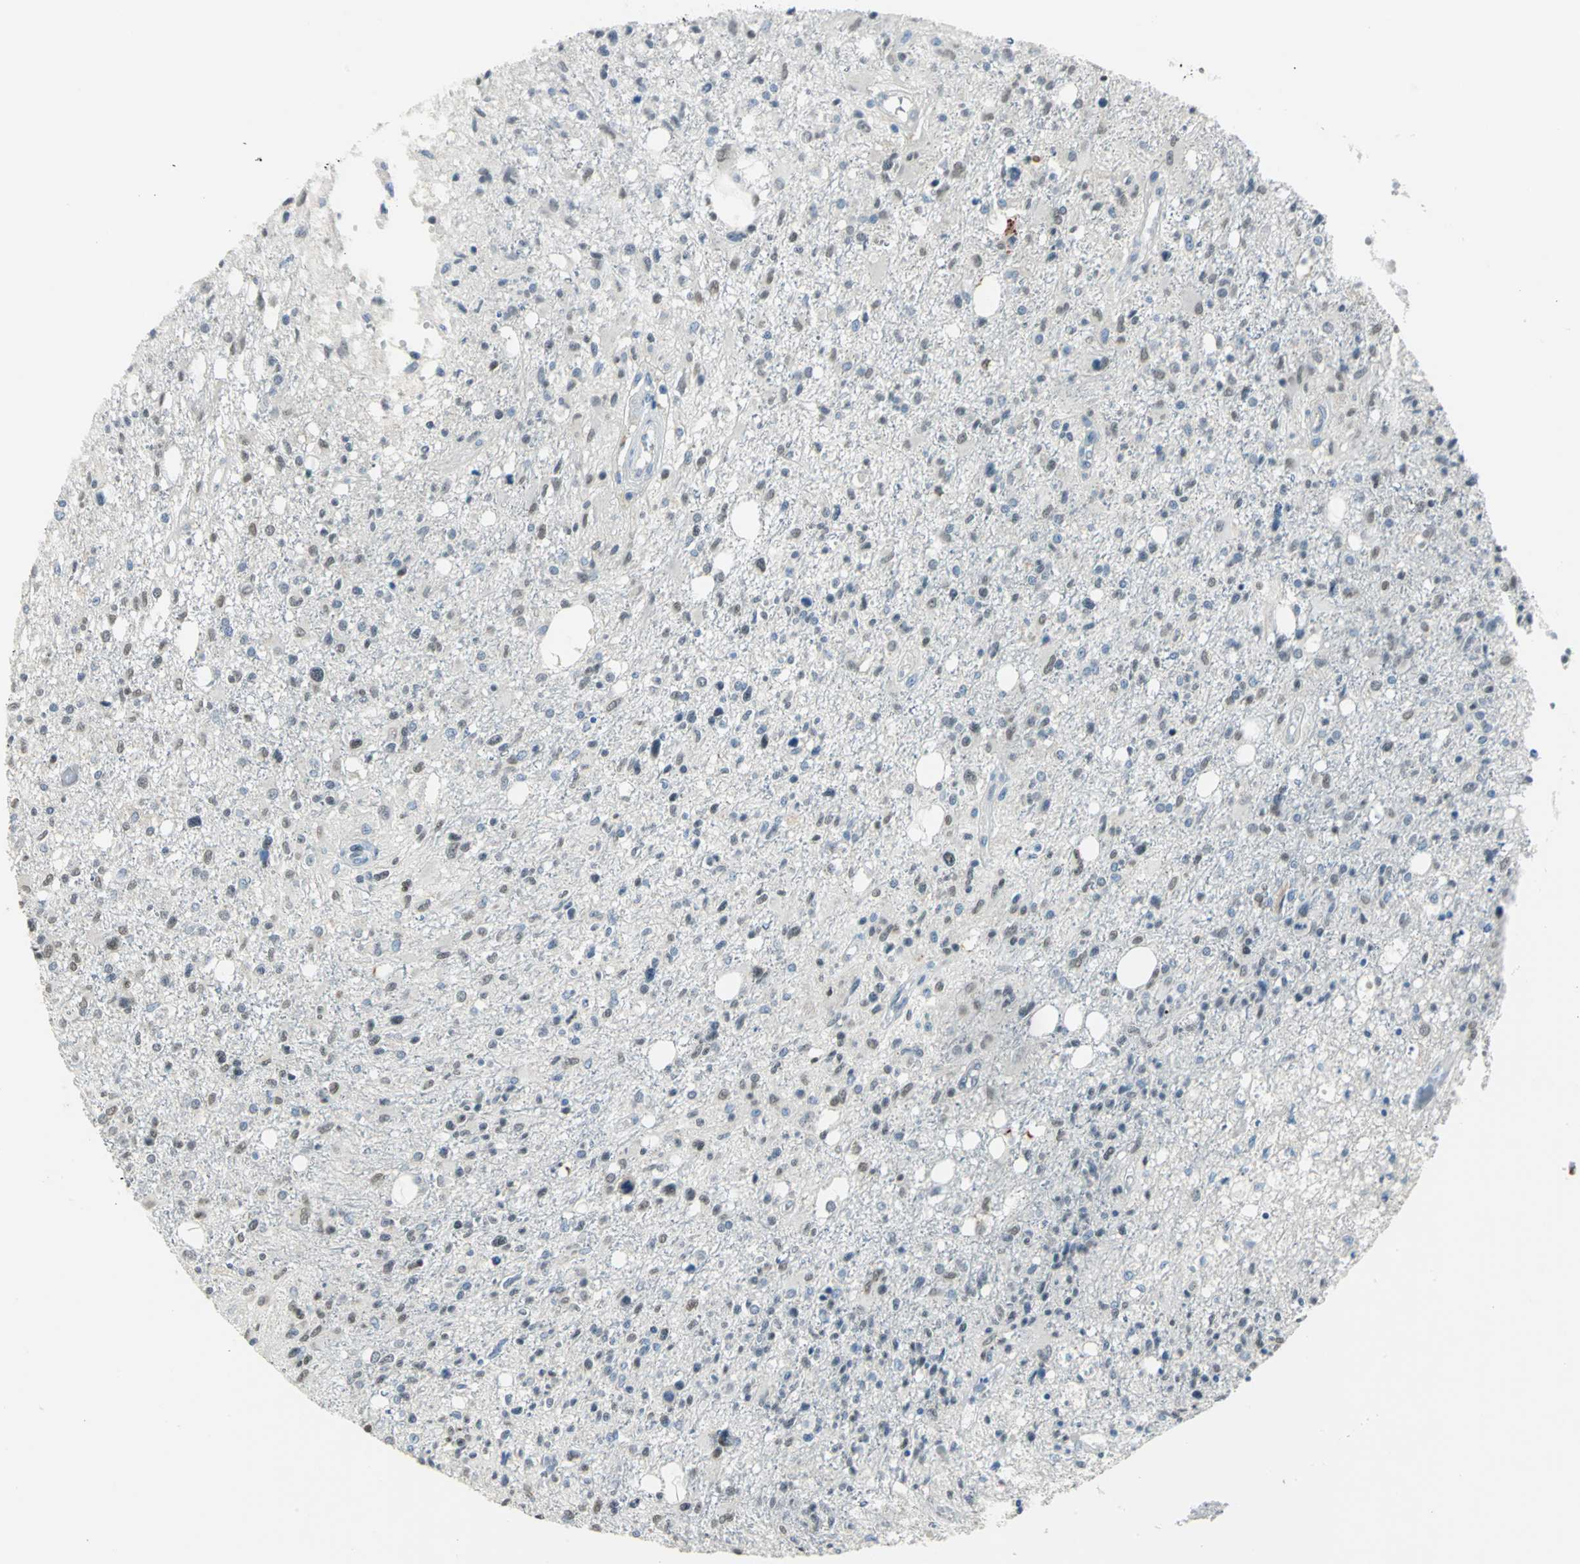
{"staining": {"intensity": "weak", "quantity": "25%-75%", "location": "nuclear"}, "tissue": "glioma", "cell_type": "Tumor cells", "image_type": "cancer", "snomed": [{"axis": "morphology", "description": "Glioma, malignant, High grade"}, {"axis": "topography", "description": "Cerebral cortex"}], "caption": "A histopathology image showing weak nuclear staining in about 25%-75% of tumor cells in high-grade glioma (malignant), as visualized by brown immunohistochemical staining.", "gene": "ZIC1", "patient": {"sex": "male", "age": 76}}